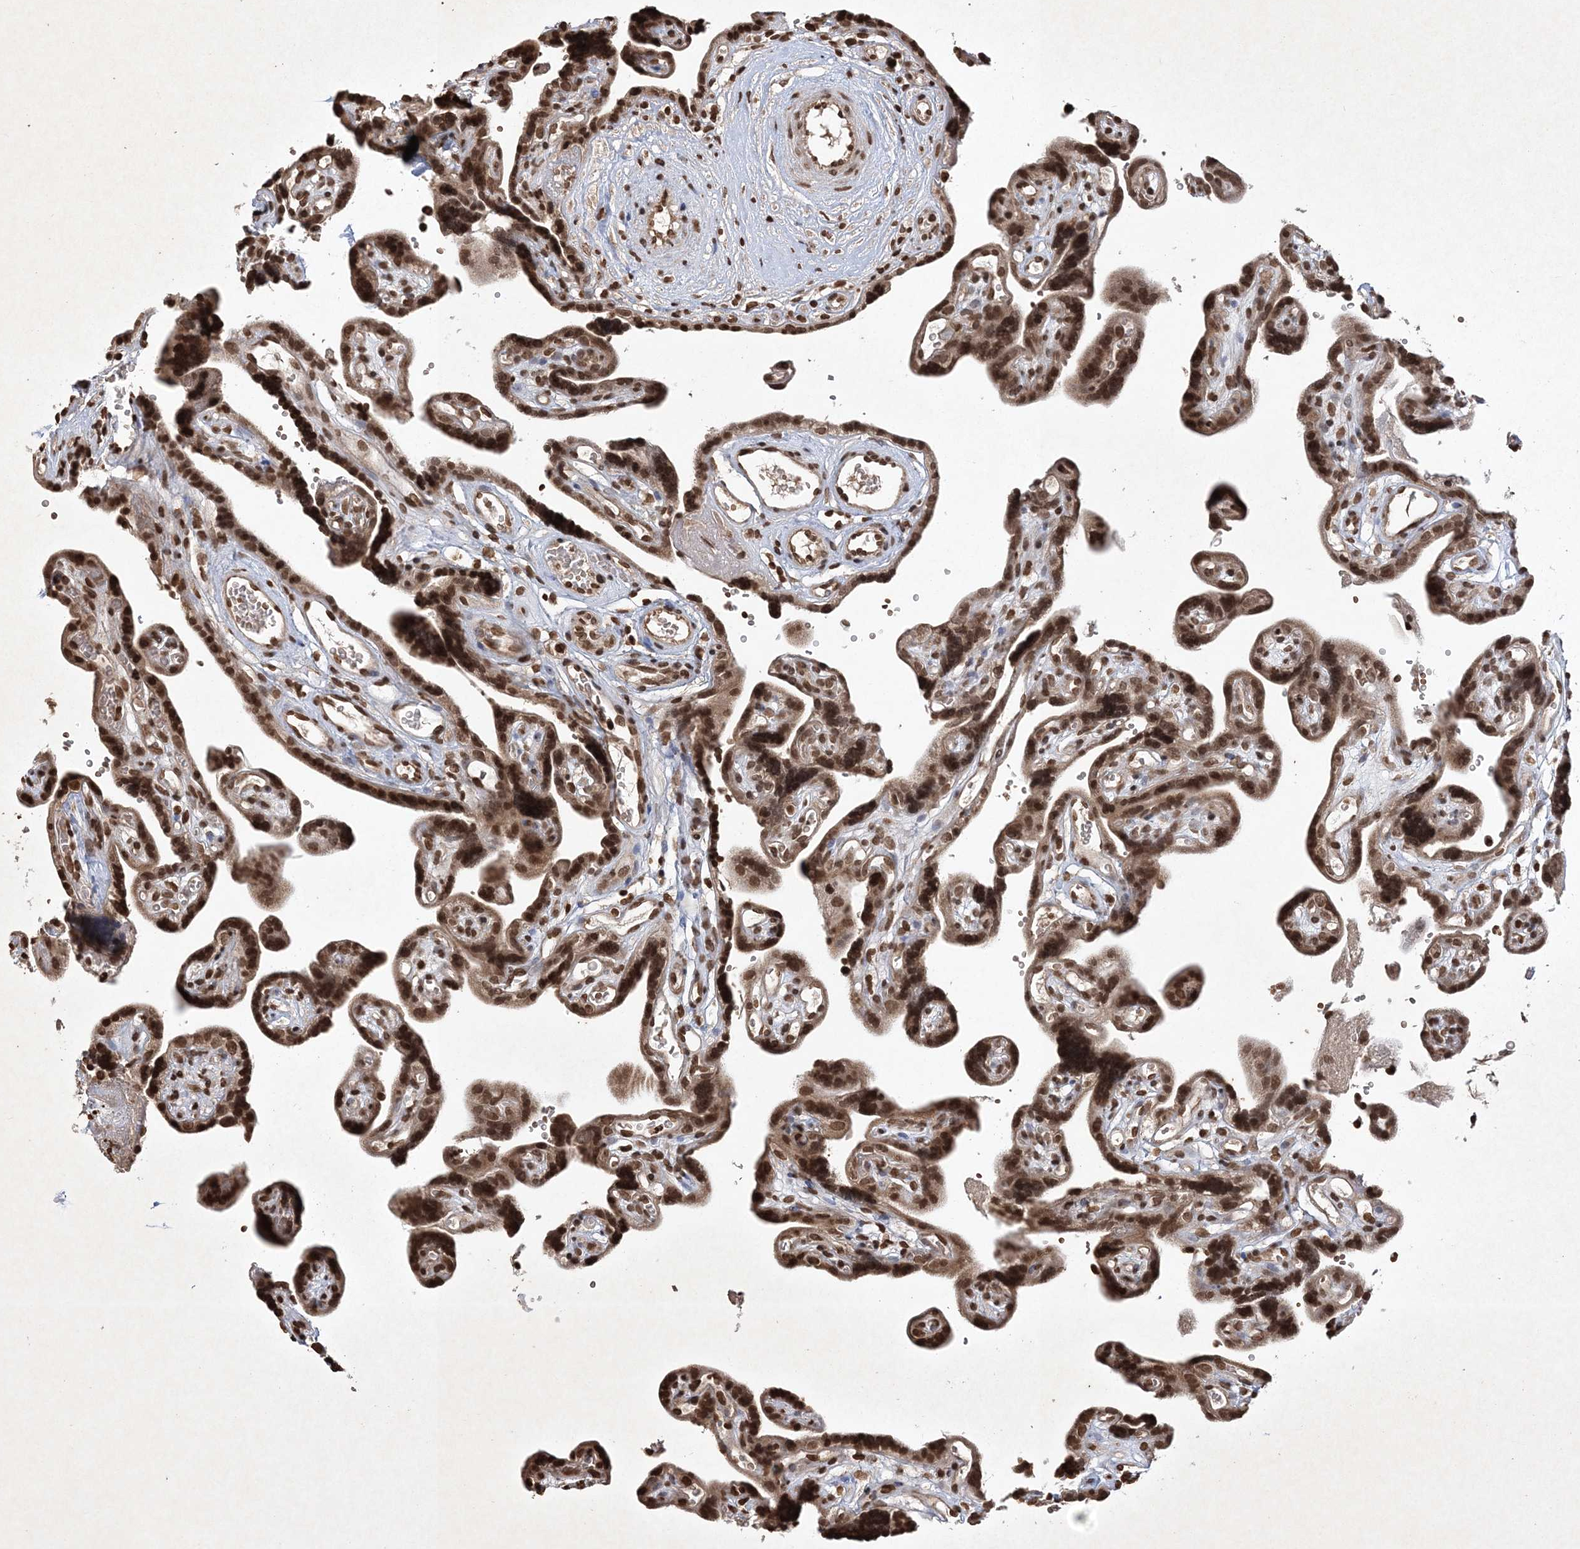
{"staining": {"intensity": "strong", "quantity": ">75%", "location": "cytoplasmic/membranous,nuclear"}, "tissue": "placenta", "cell_type": "Decidual cells", "image_type": "normal", "snomed": [{"axis": "morphology", "description": "Normal tissue, NOS"}, {"axis": "topography", "description": "Placenta"}], "caption": "High-magnification brightfield microscopy of normal placenta stained with DAB (3,3'-diaminobenzidine) (brown) and counterstained with hematoxylin (blue). decidual cells exhibit strong cytoplasmic/membranous,nuclear staining is appreciated in about>75% of cells.", "gene": "NEDD9", "patient": {"sex": "female", "age": 30}}